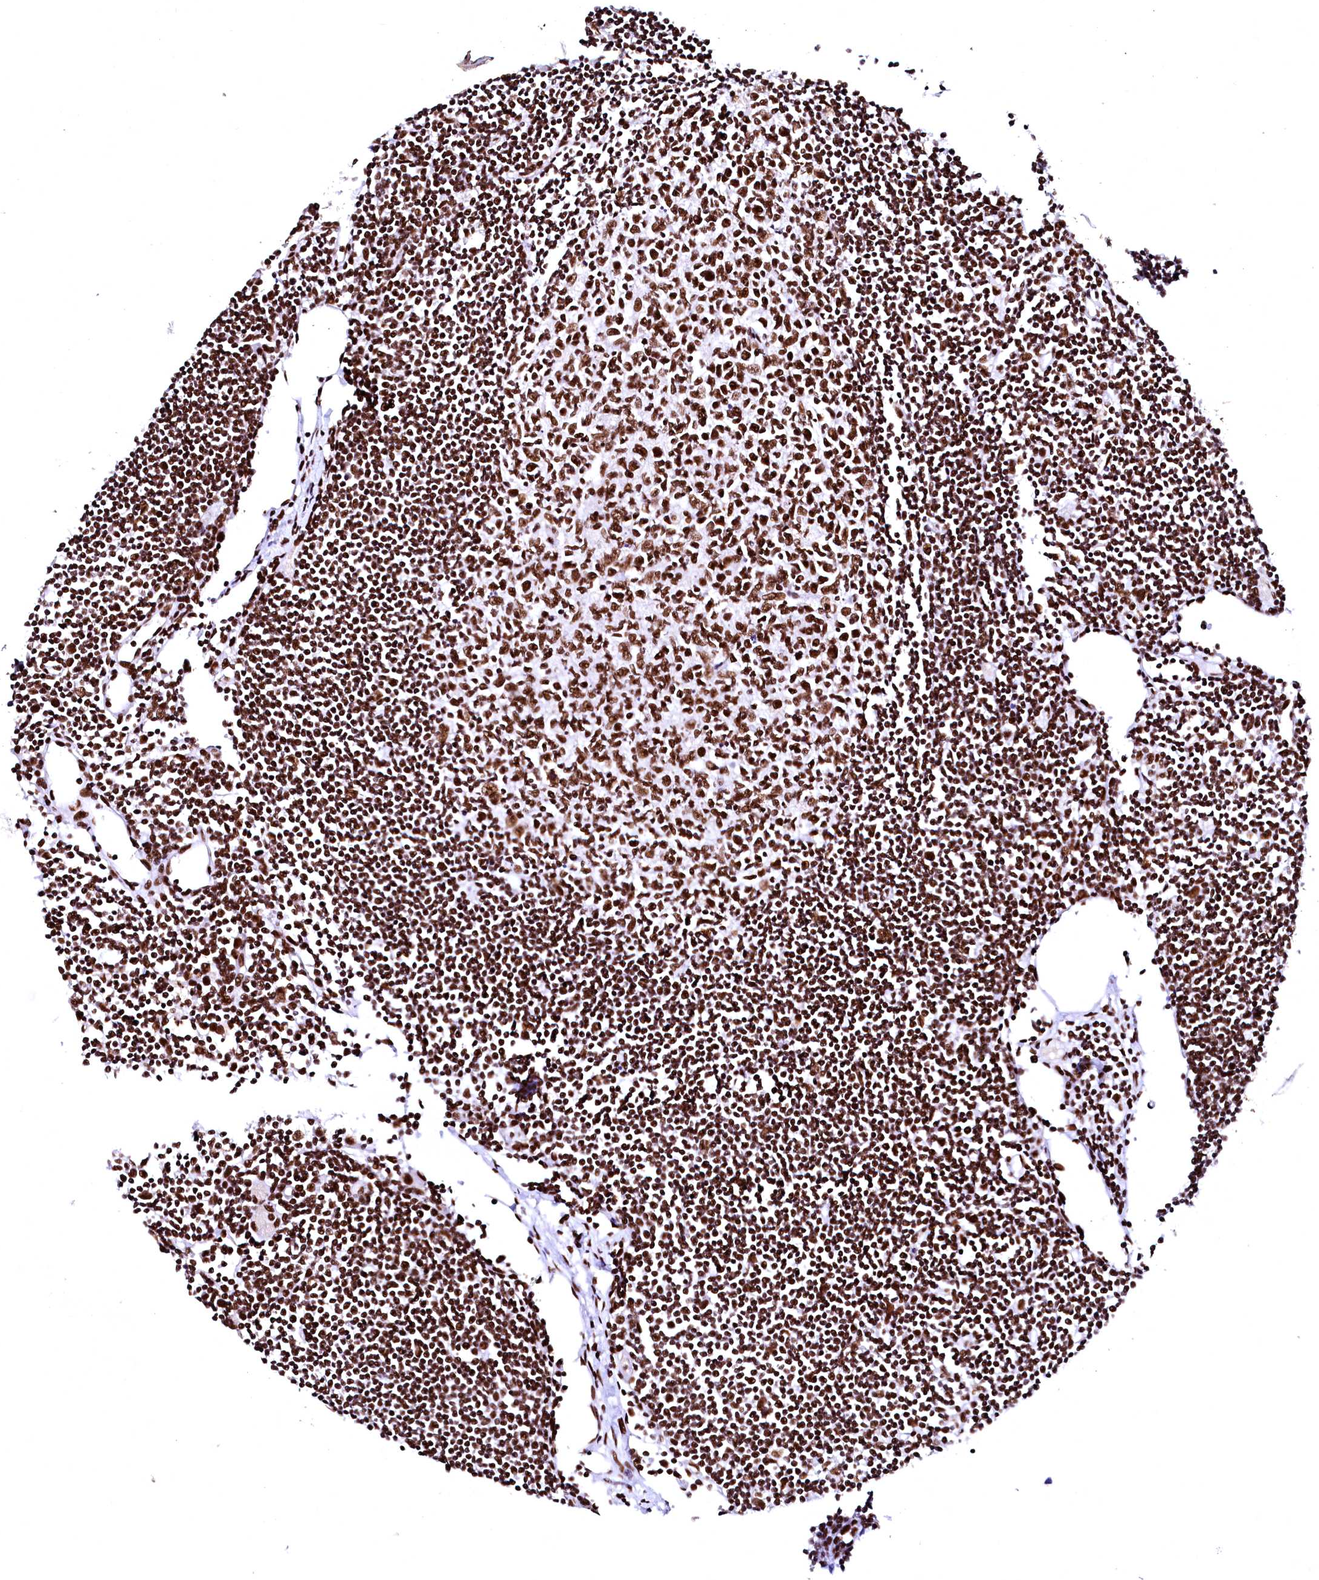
{"staining": {"intensity": "strong", "quantity": ">75%", "location": "nuclear"}, "tissue": "lymph node", "cell_type": "Germinal center cells", "image_type": "normal", "snomed": [{"axis": "morphology", "description": "Normal tissue, NOS"}, {"axis": "topography", "description": "Lymph node"}], "caption": "Immunohistochemical staining of benign human lymph node demonstrates >75% levels of strong nuclear protein staining in about >75% of germinal center cells.", "gene": "CPSF6", "patient": {"sex": "female", "age": 11}}